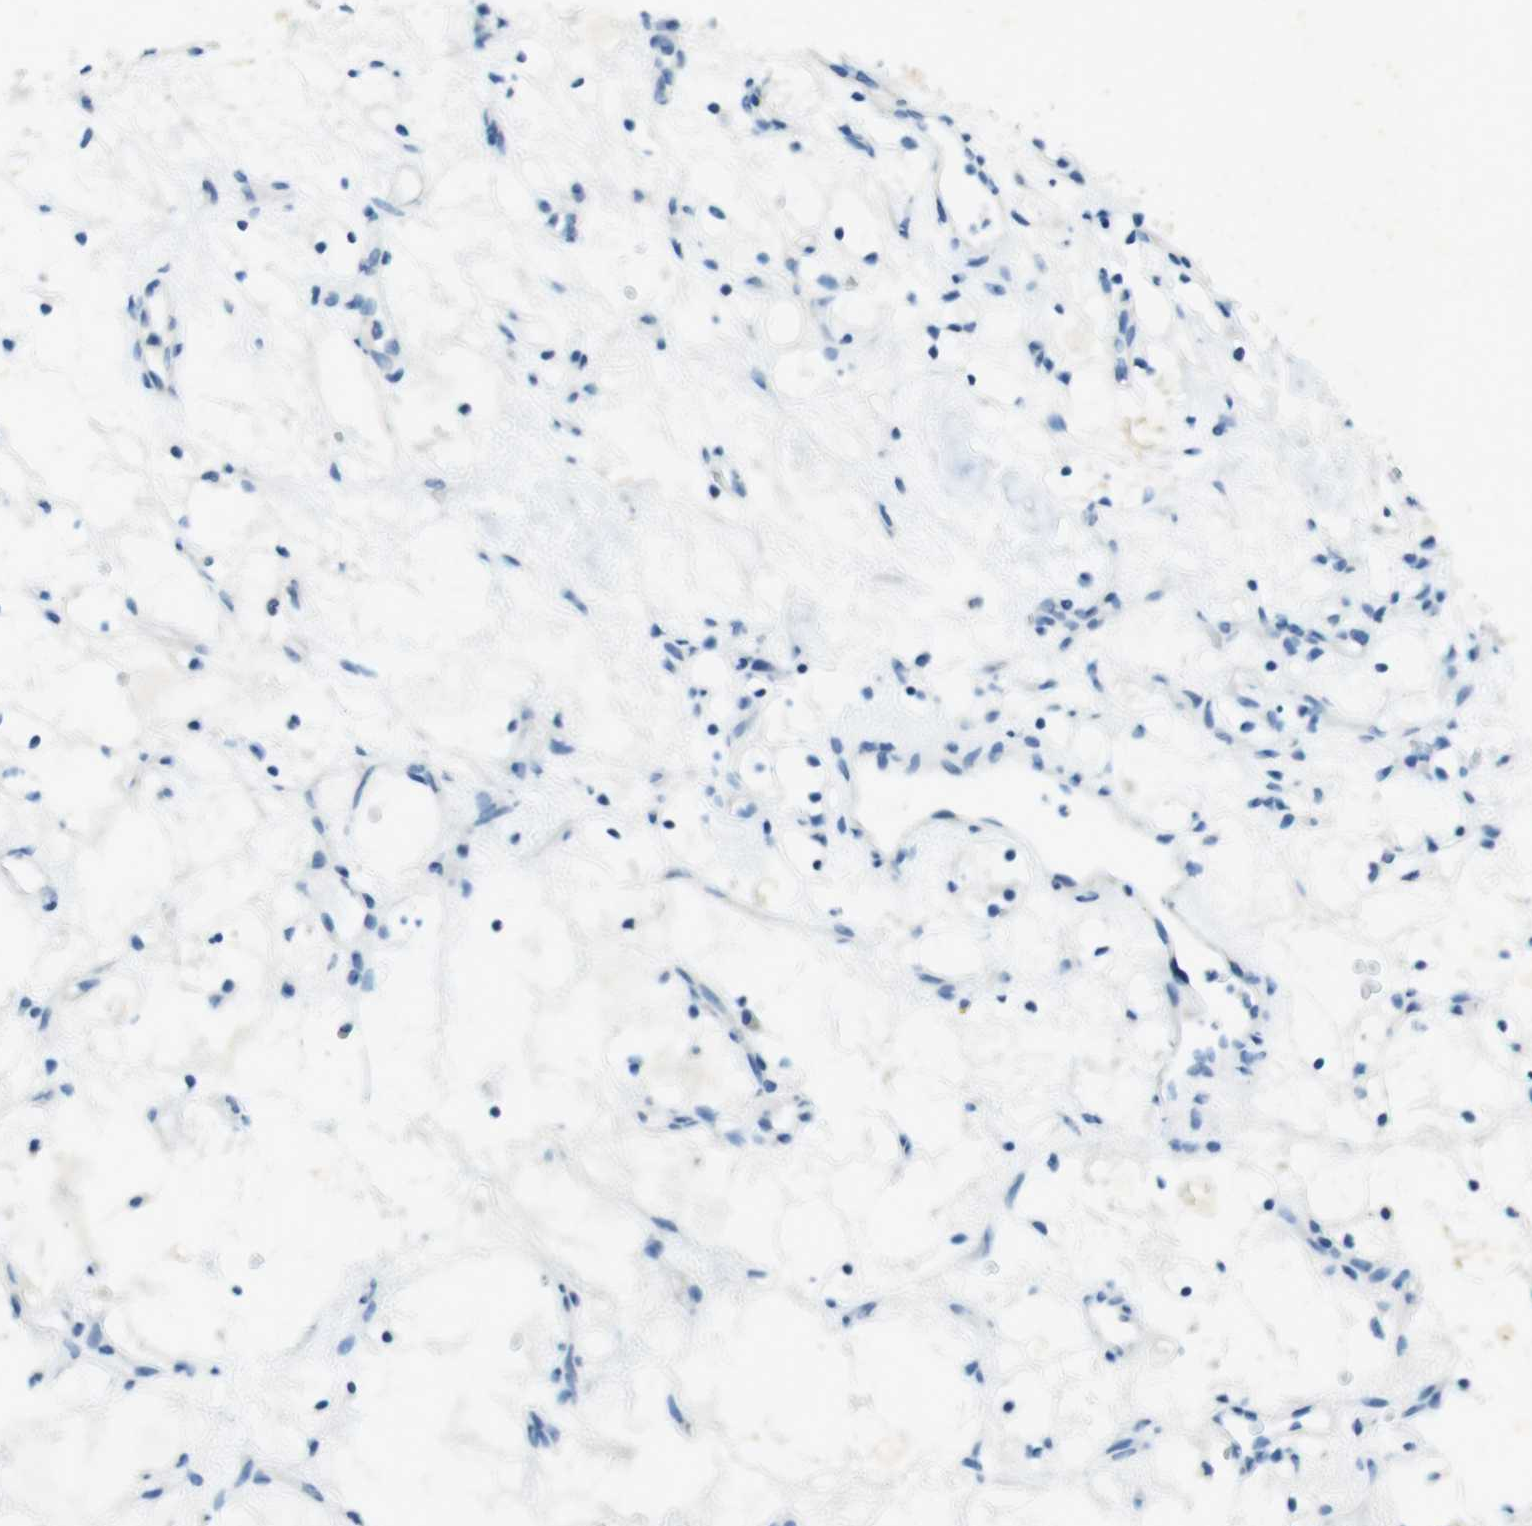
{"staining": {"intensity": "negative", "quantity": "none", "location": "none"}, "tissue": "renal cancer", "cell_type": "Tumor cells", "image_type": "cancer", "snomed": [{"axis": "morphology", "description": "Adenocarcinoma, NOS"}, {"axis": "topography", "description": "Kidney"}], "caption": "IHC image of neoplastic tissue: renal cancer (adenocarcinoma) stained with DAB (3,3'-diaminobenzidine) shows no significant protein positivity in tumor cells. Brightfield microscopy of IHC stained with DAB (3,3'-diaminobenzidine) (brown) and hematoxylin (blue), captured at high magnification.", "gene": "CD320", "patient": {"sex": "female", "age": 60}}